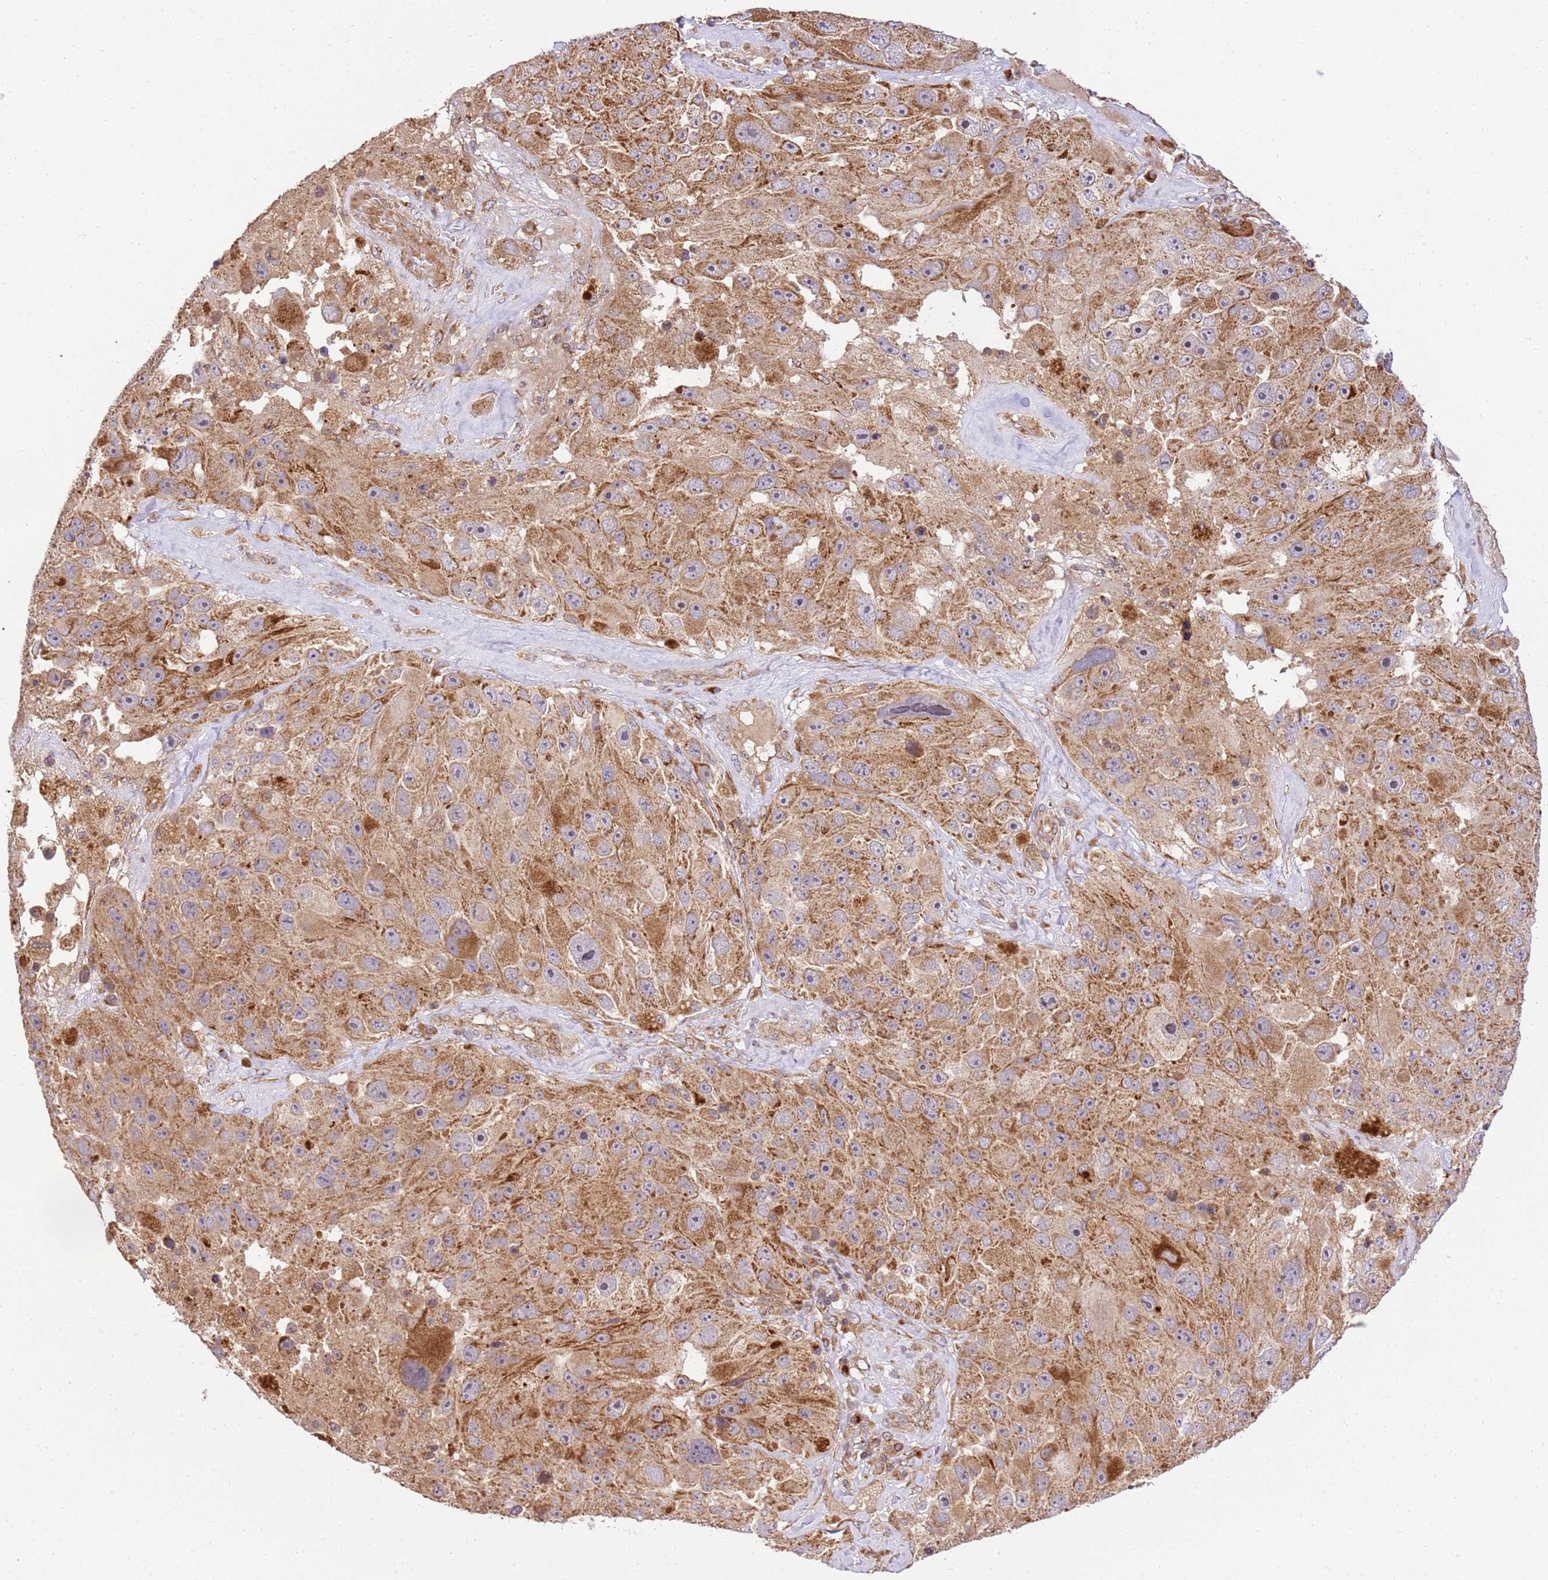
{"staining": {"intensity": "moderate", "quantity": ">75%", "location": "cytoplasmic/membranous"}, "tissue": "melanoma", "cell_type": "Tumor cells", "image_type": "cancer", "snomed": [{"axis": "morphology", "description": "Malignant melanoma, Metastatic site"}, {"axis": "topography", "description": "Lymph node"}], "caption": "Malignant melanoma (metastatic site) stained with a protein marker exhibits moderate staining in tumor cells.", "gene": "SPATA2L", "patient": {"sex": "male", "age": 62}}